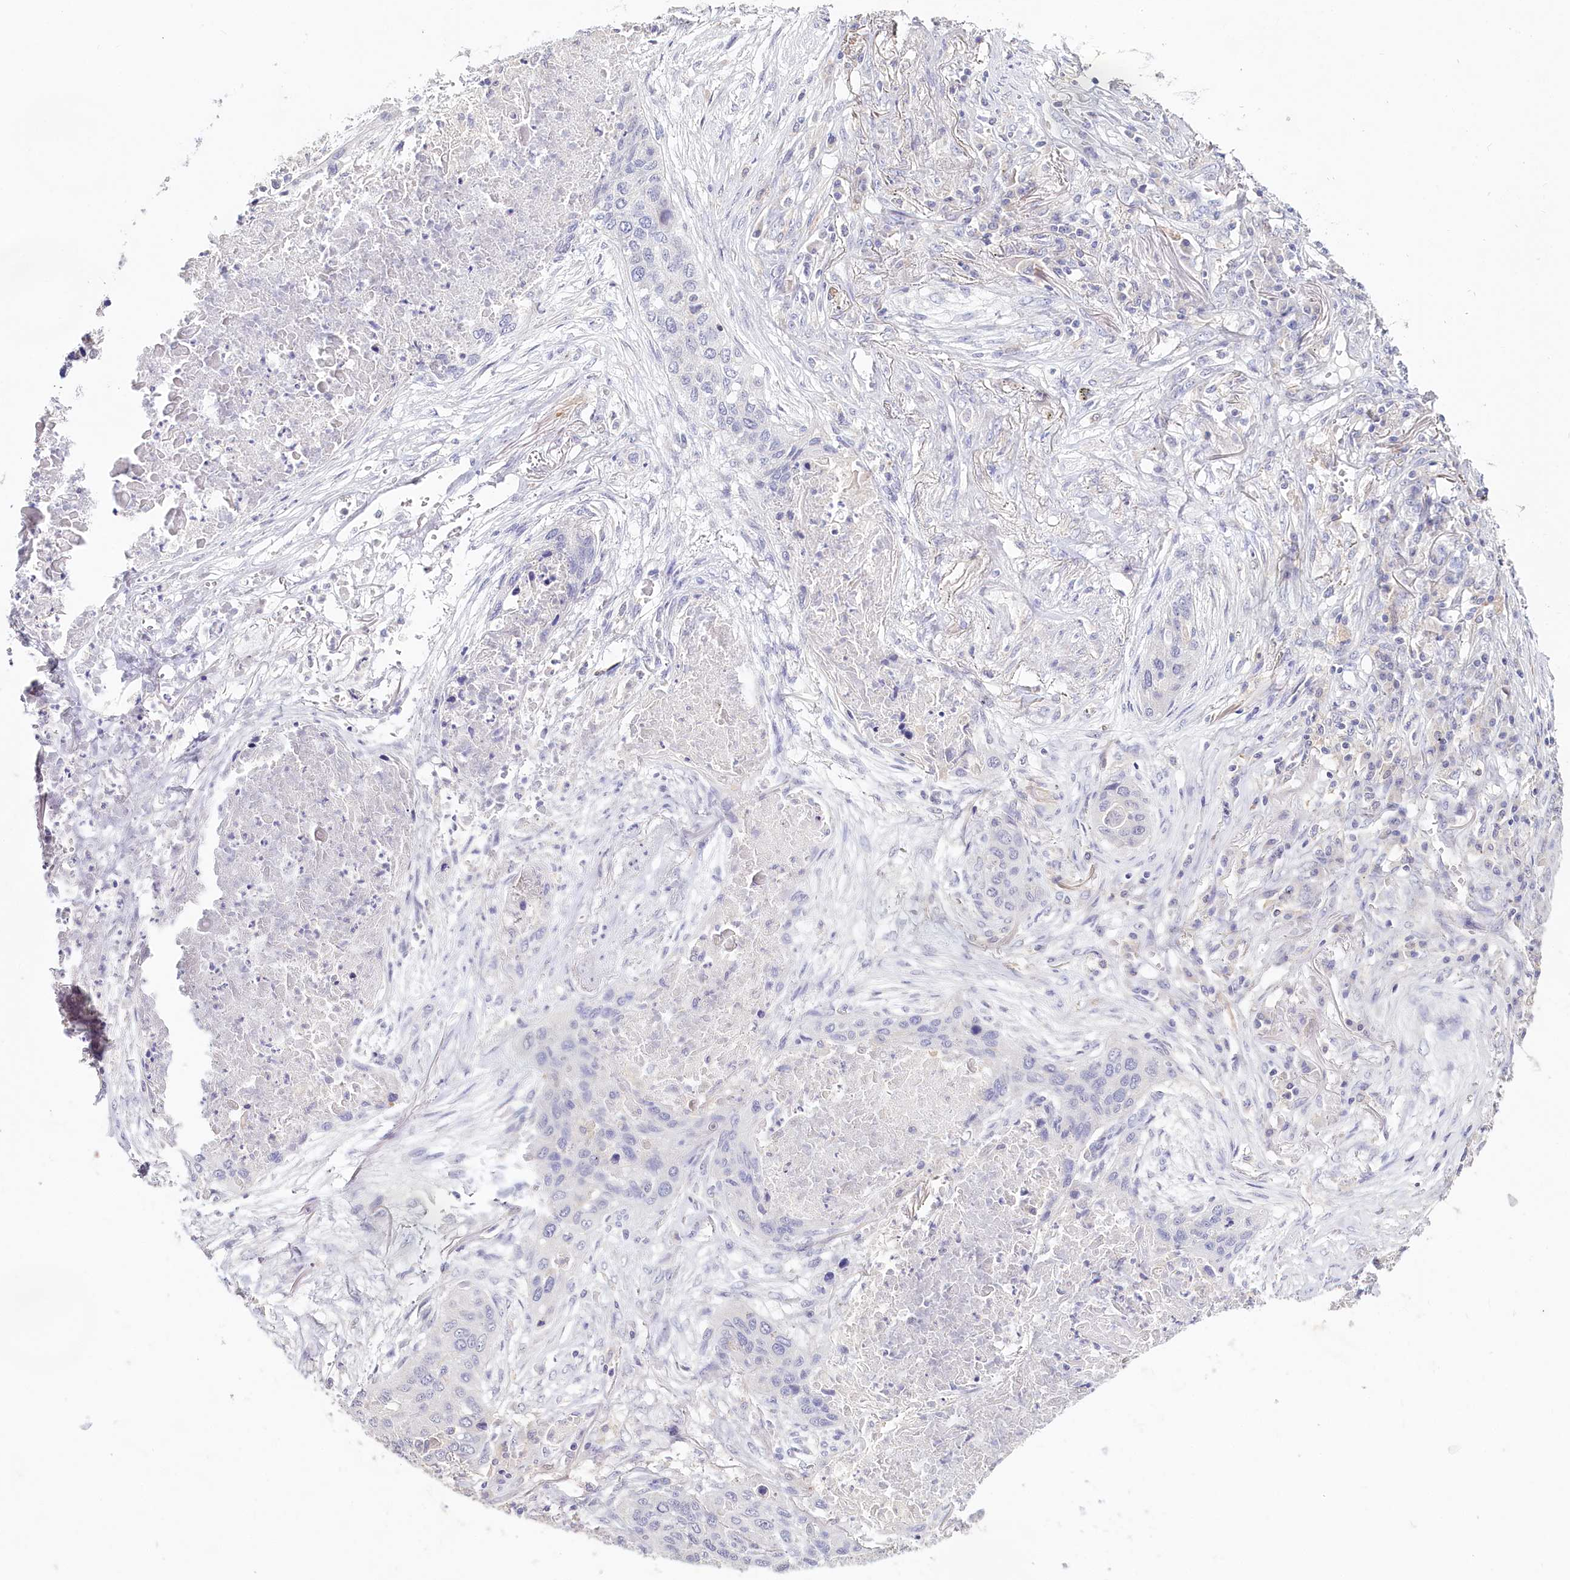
{"staining": {"intensity": "negative", "quantity": "none", "location": "none"}, "tissue": "lung cancer", "cell_type": "Tumor cells", "image_type": "cancer", "snomed": [{"axis": "morphology", "description": "Squamous cell carcinoma, NOS"}, {"axis": "topography", "description": "Lung"}], "caption": "DAB immunohistochemical staining of human squamous cell carcinoma (lung) shows no significant expression in tumor cells. (DAB (3,3'-diaminobenzidine) immunohistochemistry with hematoxylin counter stain).", "gene": "DAPK1", "patient": {"sex": "female", "age": 63}}